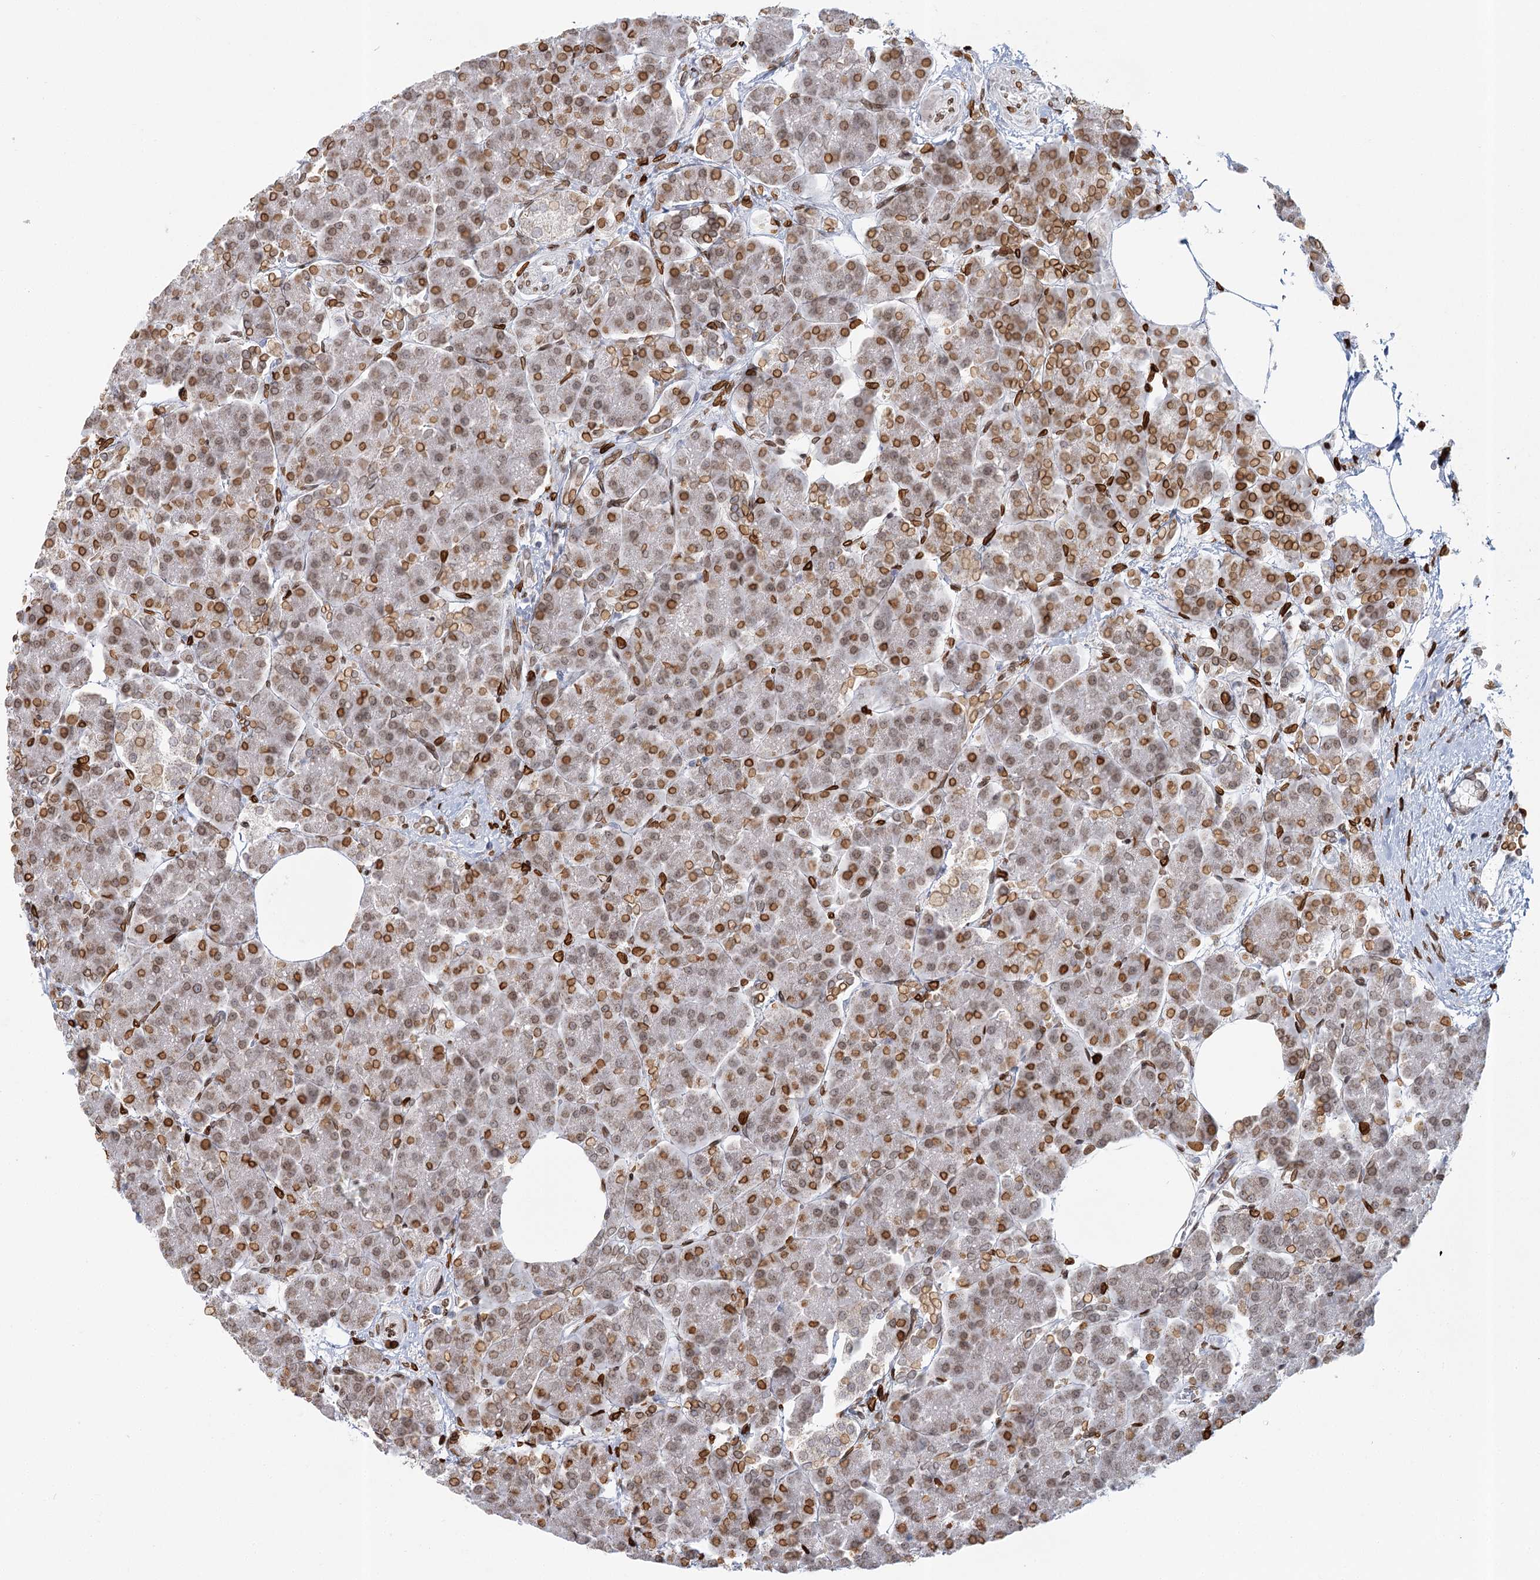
{"staining": {"intensity": "moderate", "quantity": ">75%", "location": "cytoplasmic/membranous,nuclear"}, "tissue": "pancreas", "cell_type": "Exocrine glandular cells", "image_type": "normal", "snomed": [{"axis": "morphology", "description": "Normal tissue, NOS"}, {"axis": "topography", "description": "Pancreas"}], "caption": "Protein analysis of benign pancreas displays moderate cytoplasmic/membranous,nuclear staining in about >75% of exocrine glandular cells.", "gene": "VWA5A", "patient": {"sex": "female", "age": 70}}